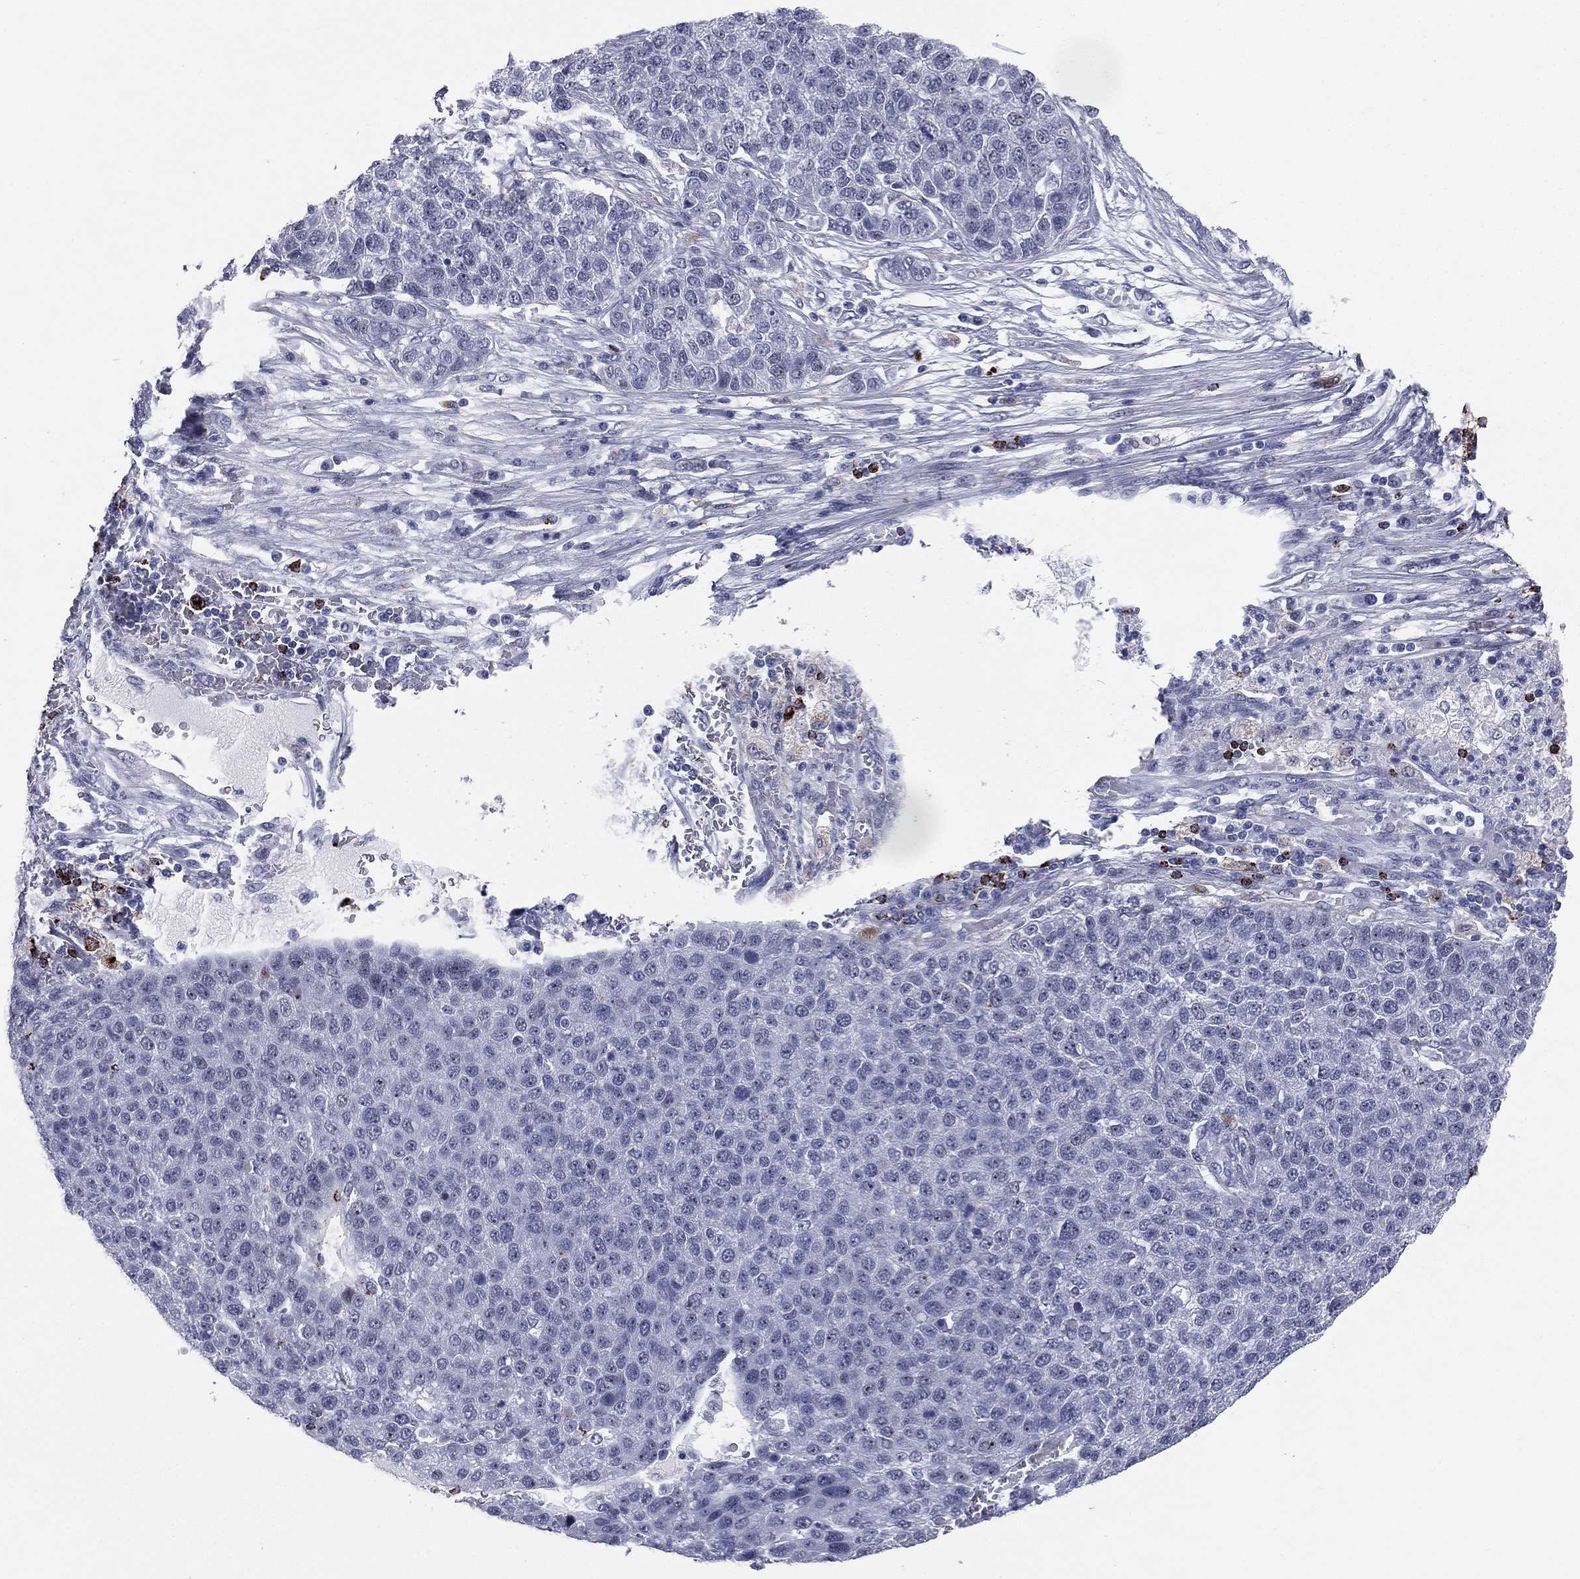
{"staining": {"intensity": "negative", "quantity": "none", "location": "none"}, "tissue": "pancreatic cancer", "cell_type": "Tumor cells", "image_type": "cancer", "snomed": [{"axis": "morphology", "description": "Adenocarcinoma, NOS"}, {"axis": "topography", "description": "Pancreas"}], "caption": "Protein analysis of pancreatic cancer (adenocarcinoma) displays no significant expression in tumor cells.", "gene": "HLA-DOA", "patient": {"sex": "female", "age": 61}}